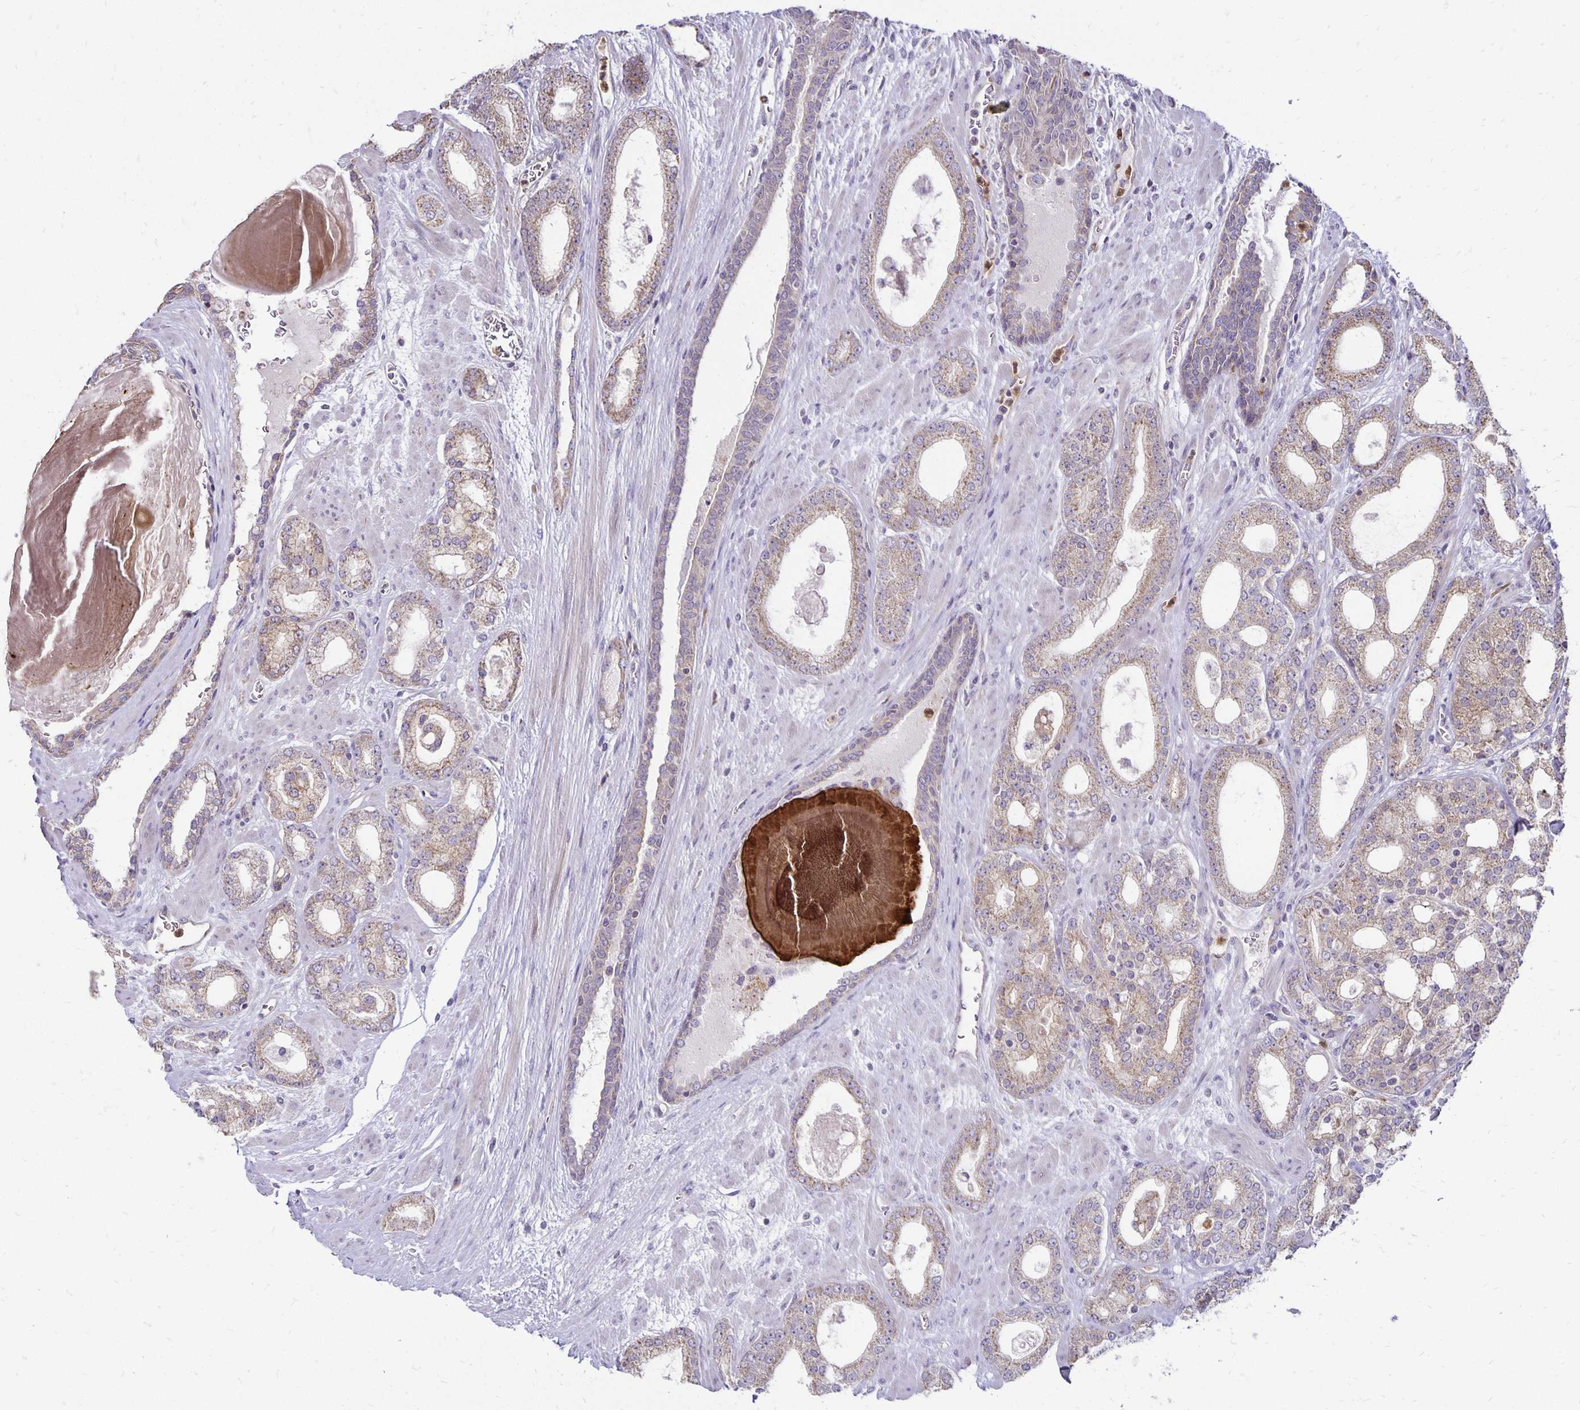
{"staining": {"intensity": "weak", "quantity": ">75%", "location": "cytoplasmic/membranous"}, "tissue": "prostate cancer", "cell_type": "Tumor cells", "image_type": "cancer", "snomed": [{"axis": "morphology", "description": "Adenocarcinoma, High grade"}, {"axis": "topography", "description": "Prostate"}], "caption": "Immunohistochemical staining of prostate cancer demonstrates low levels of weak cytoplasmic/membranous expression in about >75% of tumor cells.", "gene": "FN3K", "patient": {"sex": "male", "age": 64}}